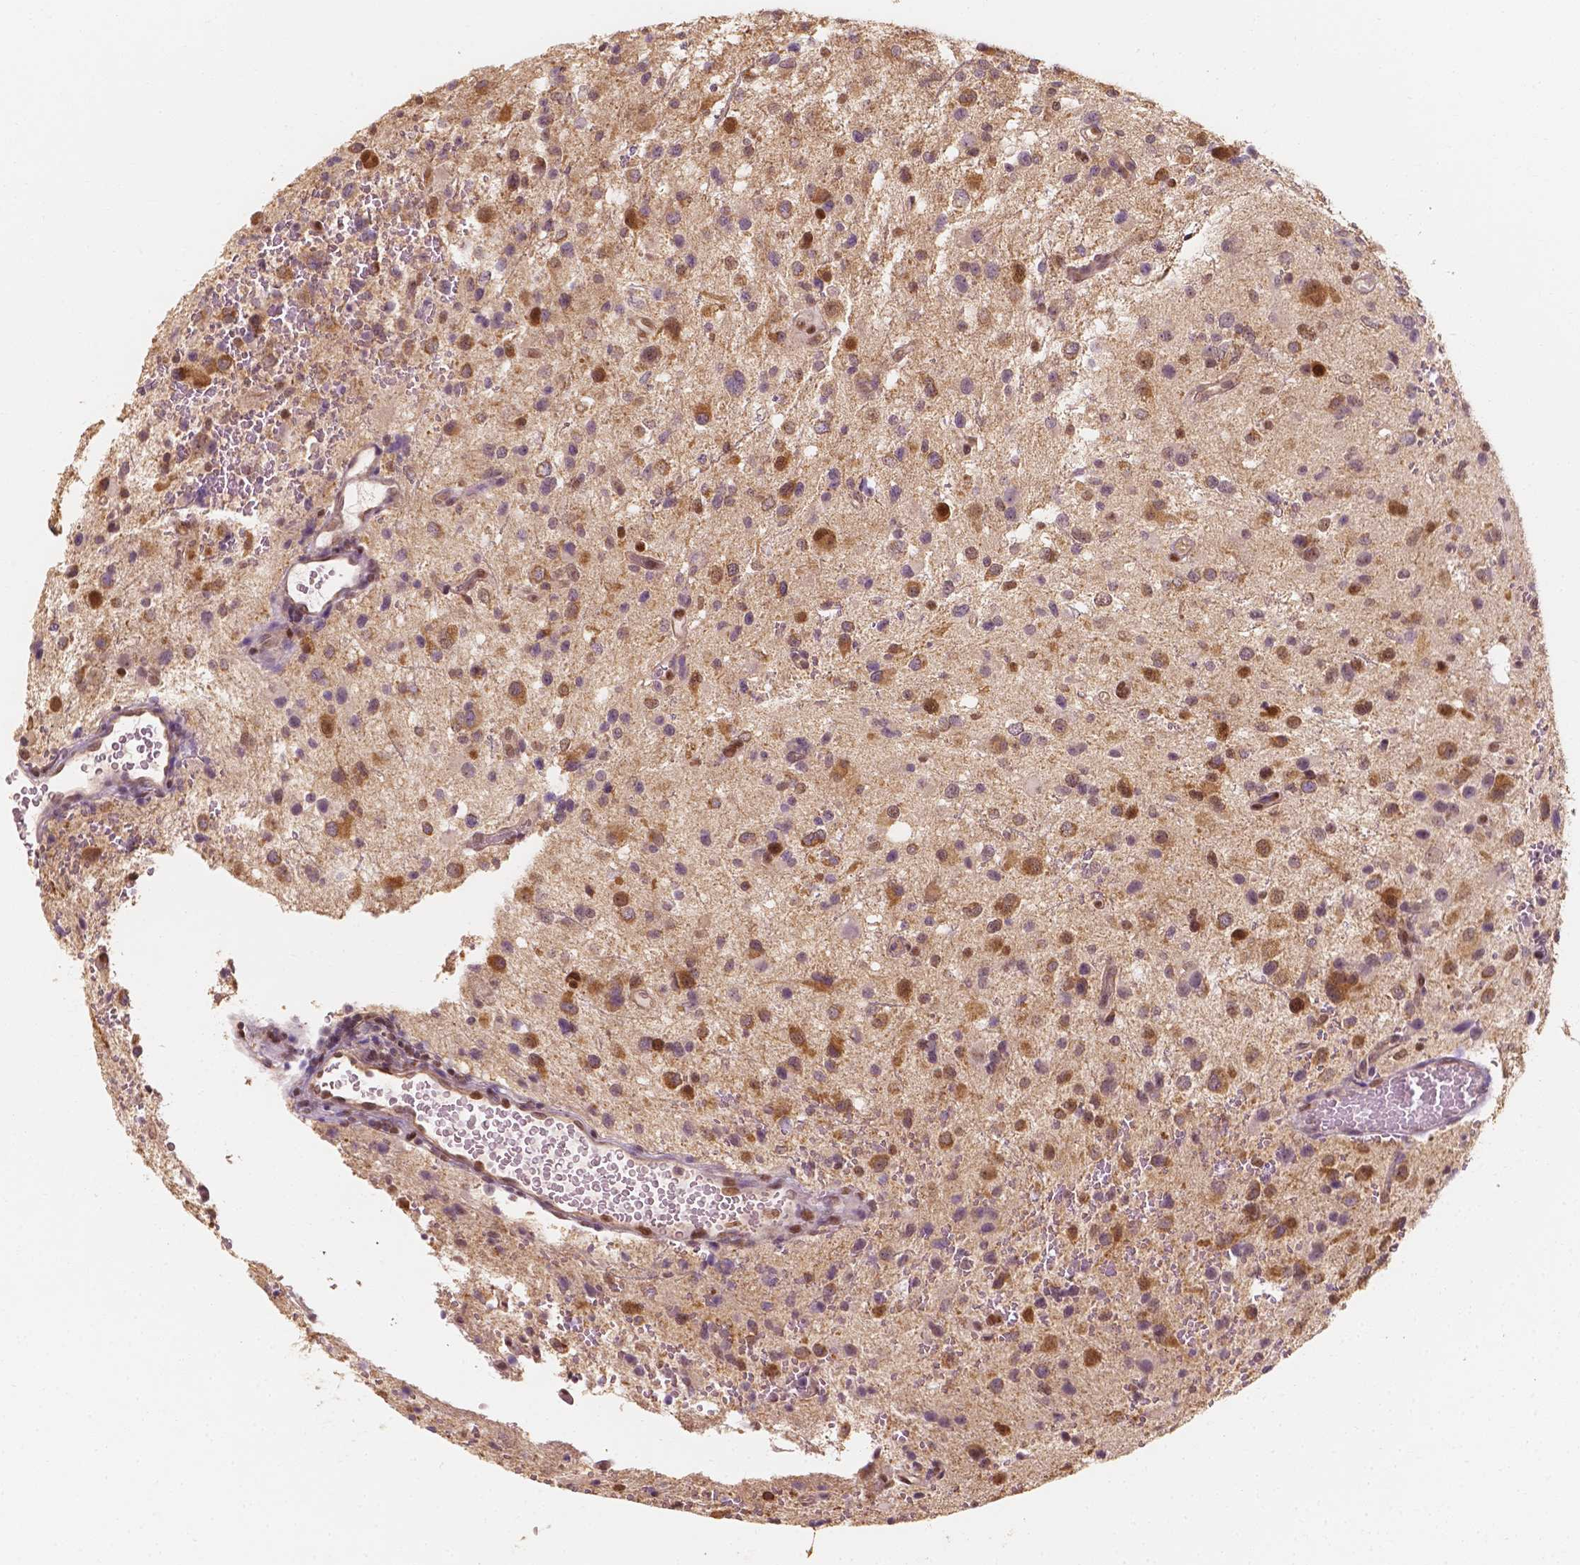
{"staining": {"intensity": "moderate", "quantity": "25%-75%", "location": "cytoplasmic/membranous,nuclear"}, "tissue": "glioma", "cell_type": "Tumor cells", "image_type": "cancer", "snomed": [{"axis": "morphology", "description": "Glioma, malignant, Low grade"}, {"axis": "topography", "description": "Brain"}], "caption": "Immunohistochemical staining of malignant glioma (low-grade) displays moderate cytoplasmic/membranous and nuclear protein staining in approximately 25%-75% of tumor cells.", "gene": "TBC1D17", "patient": {"sex": "male", "age": 43}}